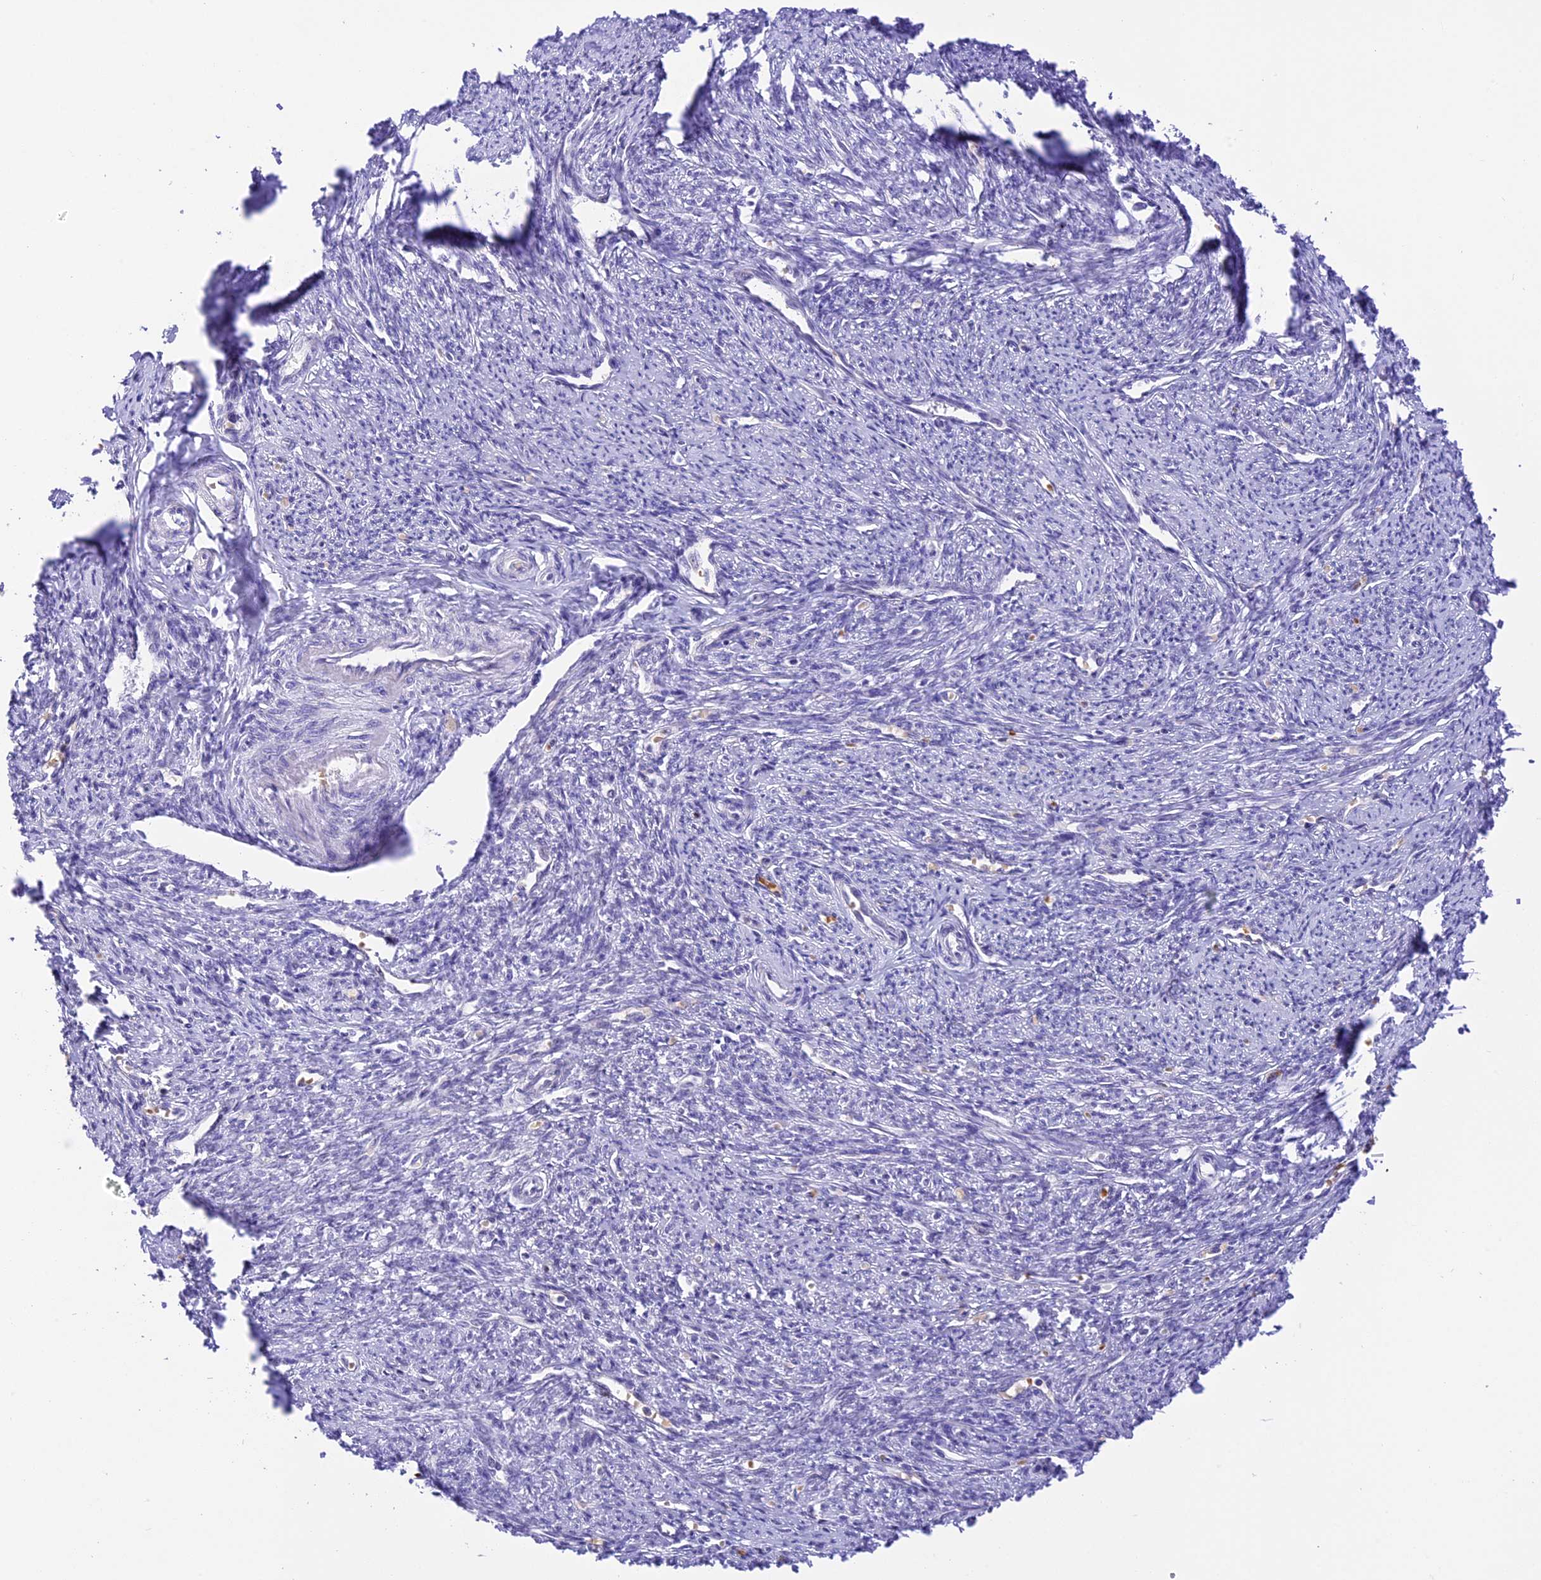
{"staining": {"intensity": "negative", "quantity": "none", "location": "none"}, "tissue": "smooth muscle", "cell_type": "Smooth muscle cells", "image_type": "normal", "snomed": [{"axis": "morphology", "description": "Normal tissue, NOS"}, {"axis": "topography", "description": "Smooth muscle"}, {"axis": "topography", "description": "Uterus"}], "caption": "Immunohistochemistry (IHC) of benign human smooth muscle demonstrates no positivity in smooth muscle cells. (DAB immunohistochemistry with hematoxylin counter stain).", "gene": "AHSP", "patient": {"sex": "female", "age": 59}}